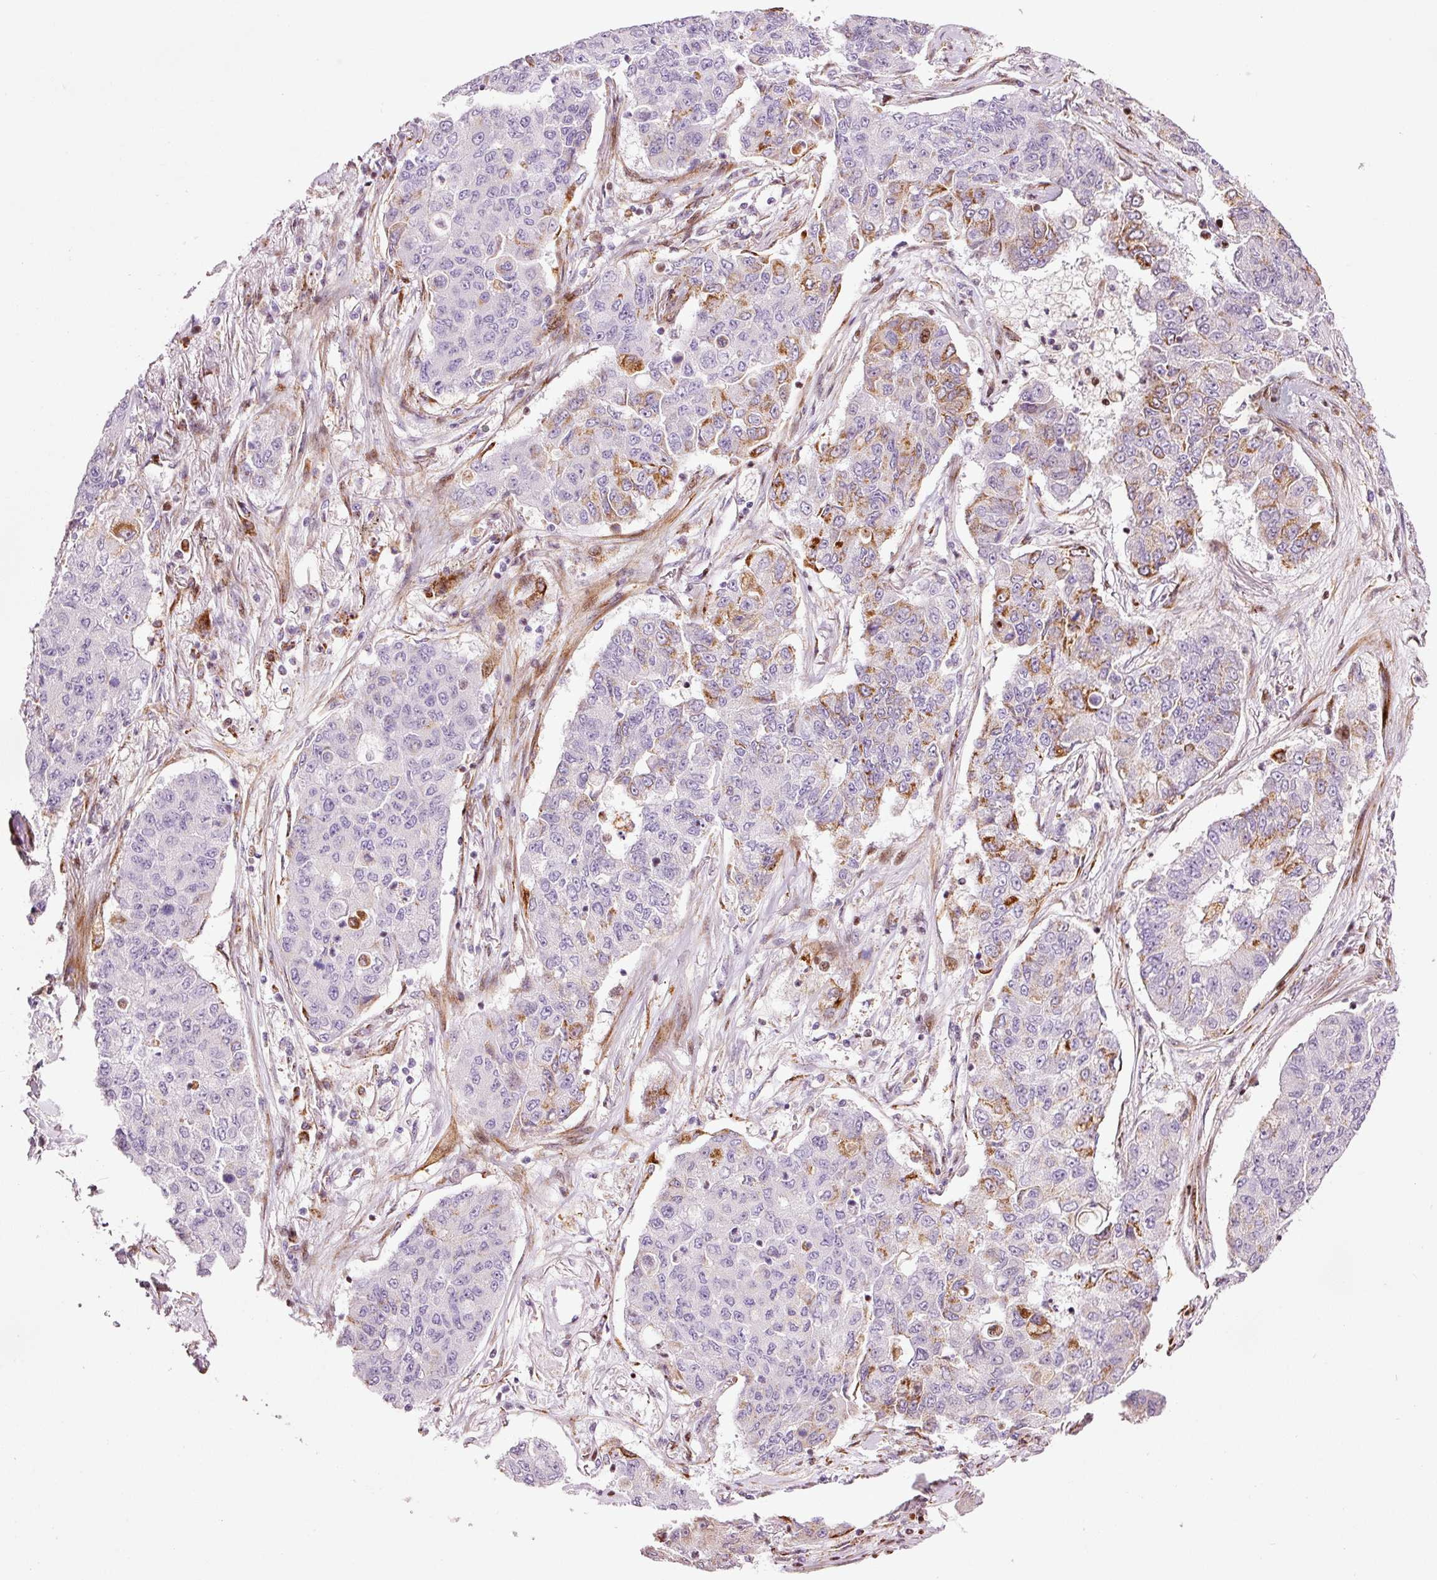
{"staining": {"intensity": "moderate", "quantity": "<25%", "location": "cytoplasmic/membranous,nuclear"}, "tissue": "lung cancer", "cell_type": "Tumor cells", "image_type": "cancer", "snomed": [{"axis": "morphology", "description": "Squamous cell carcinoma, NOS"}, {"axis": "topography", "description": "Lung"}], "caption": "An image of human squamous cell carcinoma (lung) stained for a protein exhibits moderate cytoplasmic/membranous and nuclear brown staining in tumor cells. (IHC, brightfield microscopy, high magnification).", "gene": "ANKRD20A1", "patient": {"sex": "male", "age": 74}}